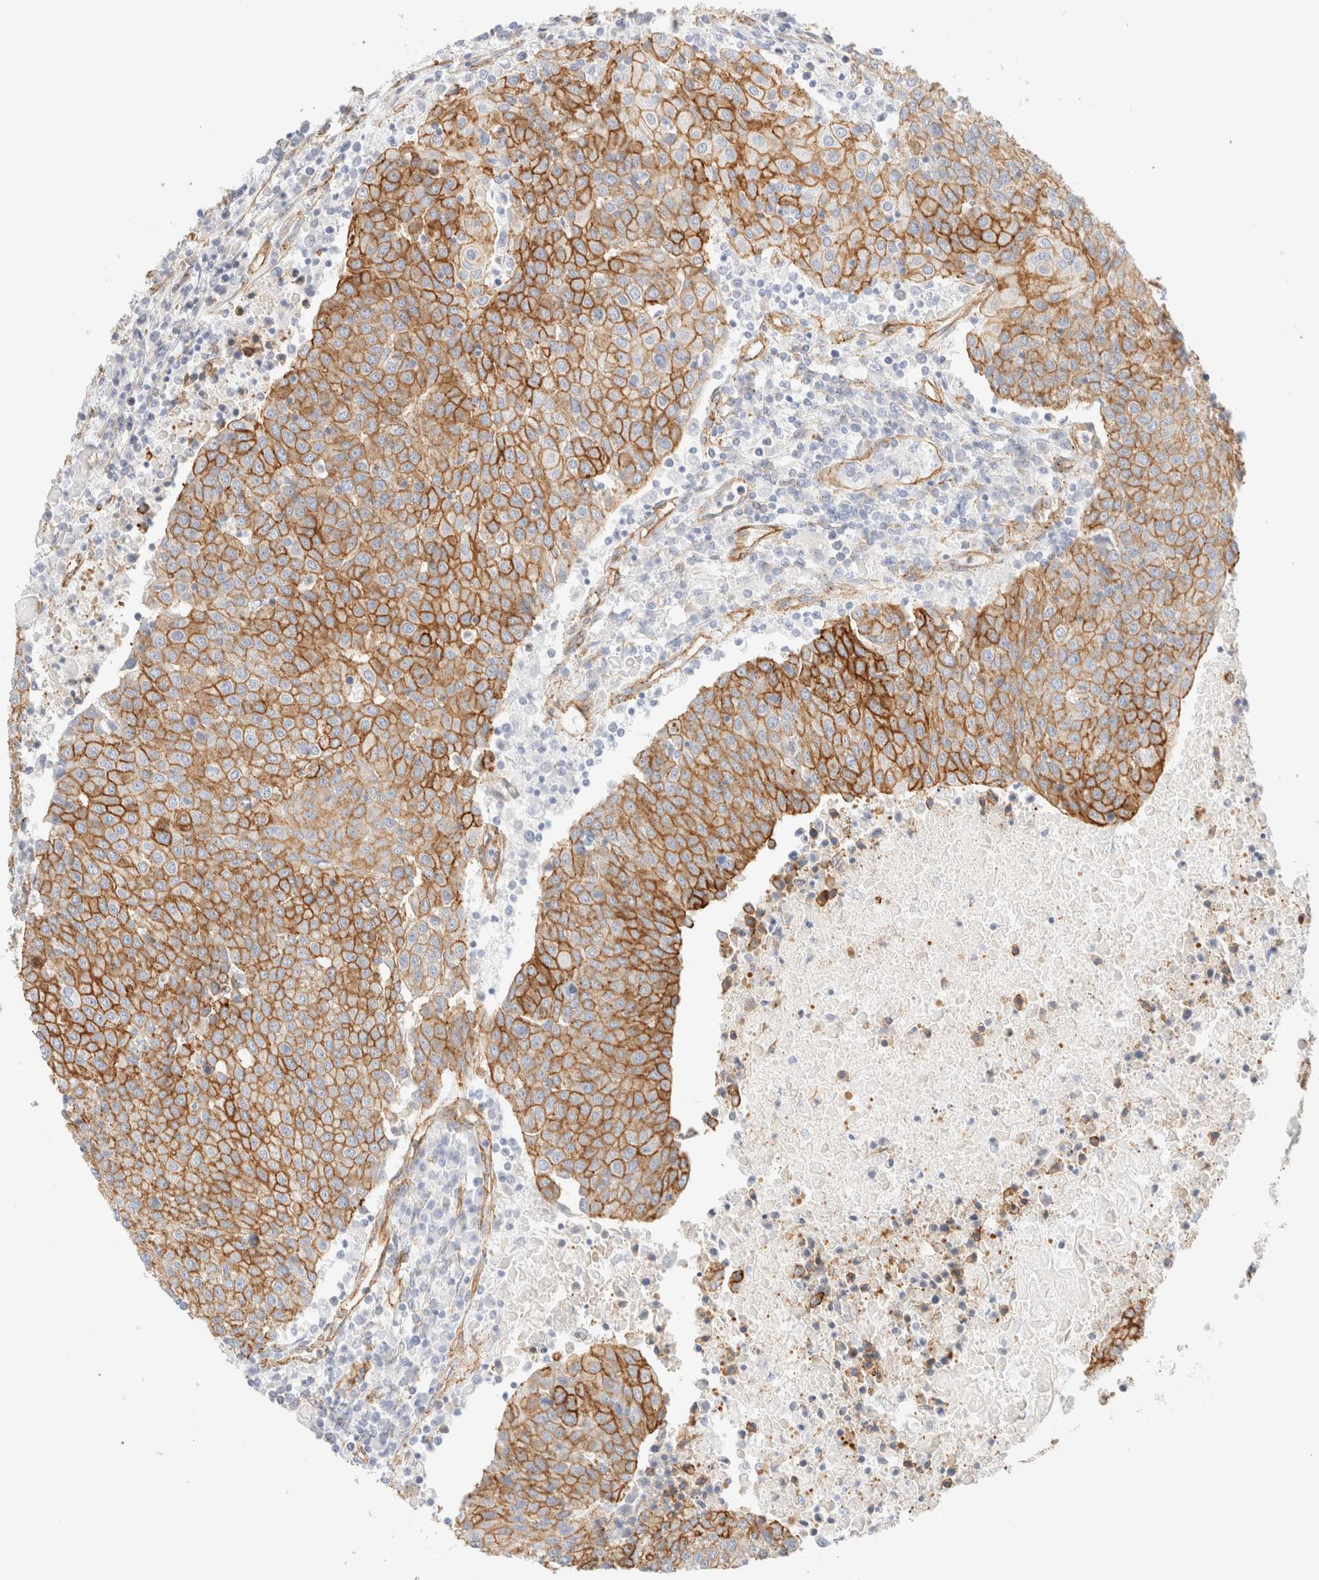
{"staining": {"intensity": "moderate", "quantity": ">75%", "location": "cytoplasmic/membranous"}, "tissue": "urothelial cancer", "cell_type": "Tumor cells", "image_type": "cancer", "snomed": [{"axis": "morphology", "description": "Urothelial carcinoma, High grade"}, {"axis": "topography", "description": "Urinary bladder"}], "caption": "Human urothelial carcinoma (high-grade) stained with a brown dye demonstrates moderate cytoplasmic/membranous positive staining in approximately >75% of tumor cells.", "gene": "CYB5R4", "patient": {"sex": "female", "age": 85}}